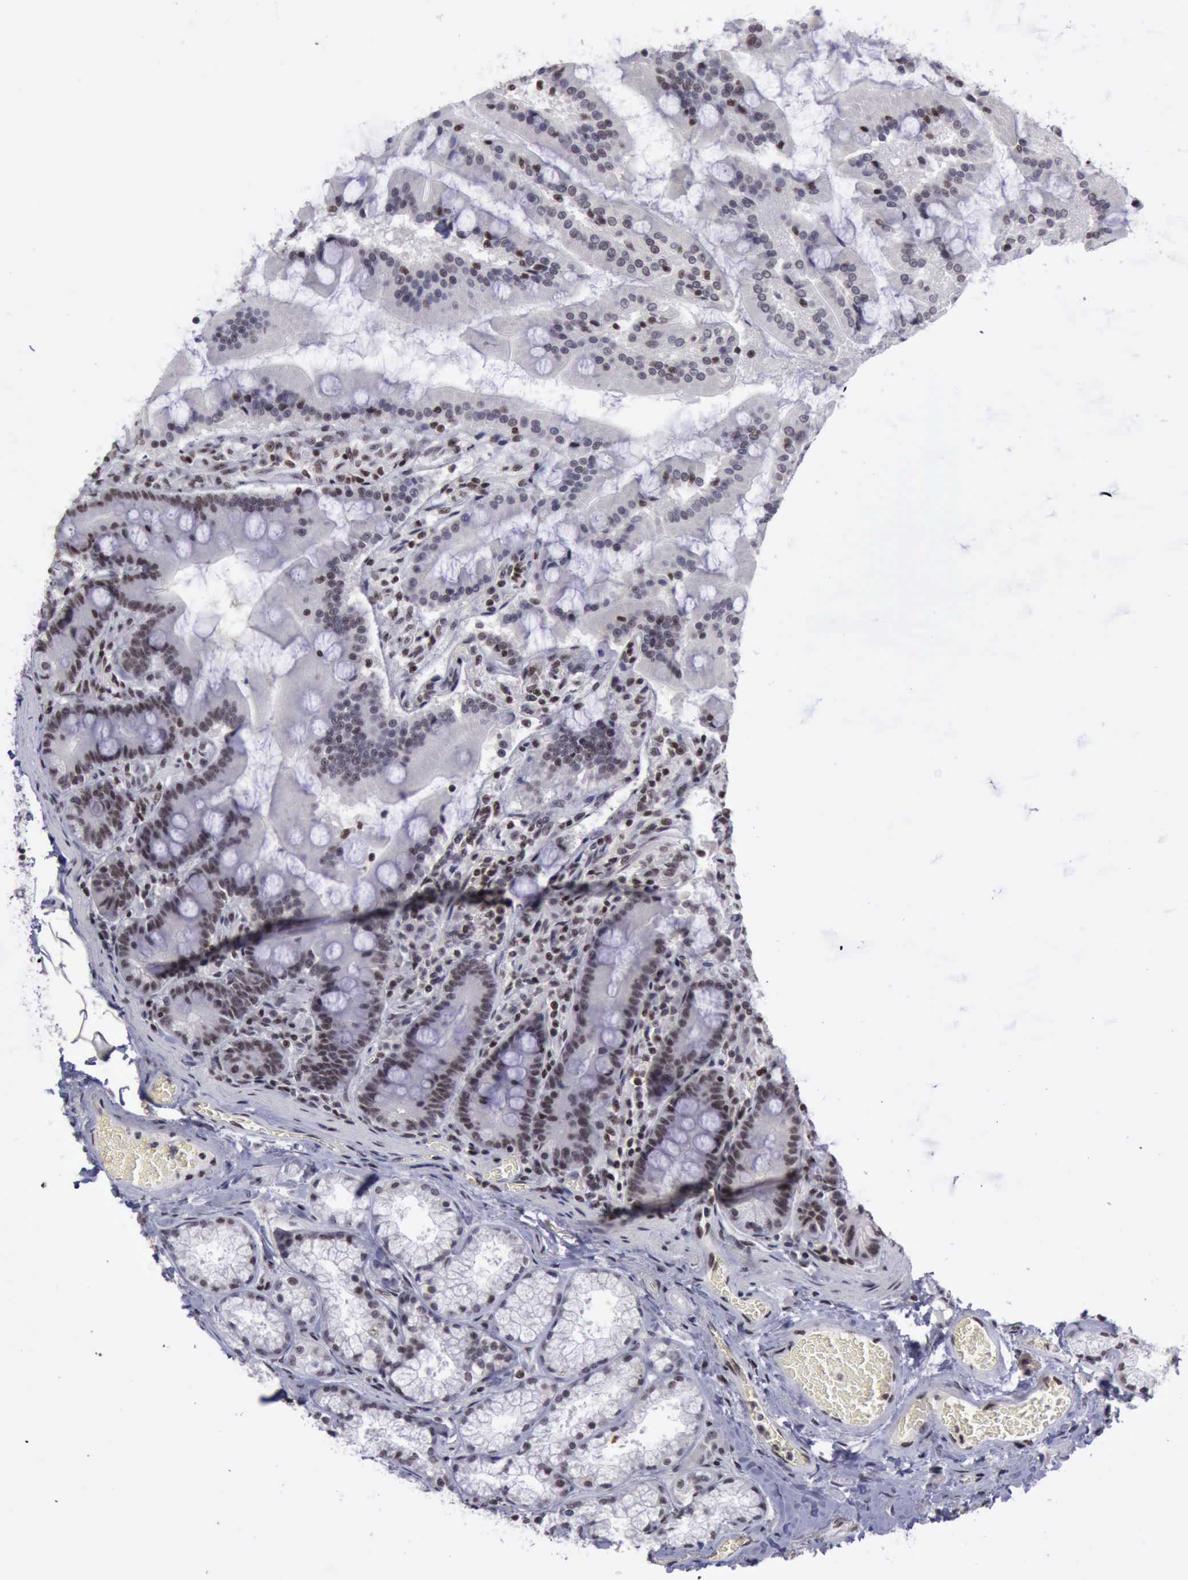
{"staining": {"intensity": "moderate", "quantity": "25%-75%", "location": "nuclear"}, "tissue": "duodenum", "cell_type": "Glandular cells", "image_type": "normal", "snomed": [{"axis": "morphology", "description": "Normal tissue, NOS"}, {"axis": "topography", "description": "Duodenum"}], "caption": "Glandular cells display medium levels of moderate nuclear staining in approximately 25%-75% of cells in unremarkable human duodenum.", "gene": "YY1", "patient": {"sex": "female", "age": 64}}